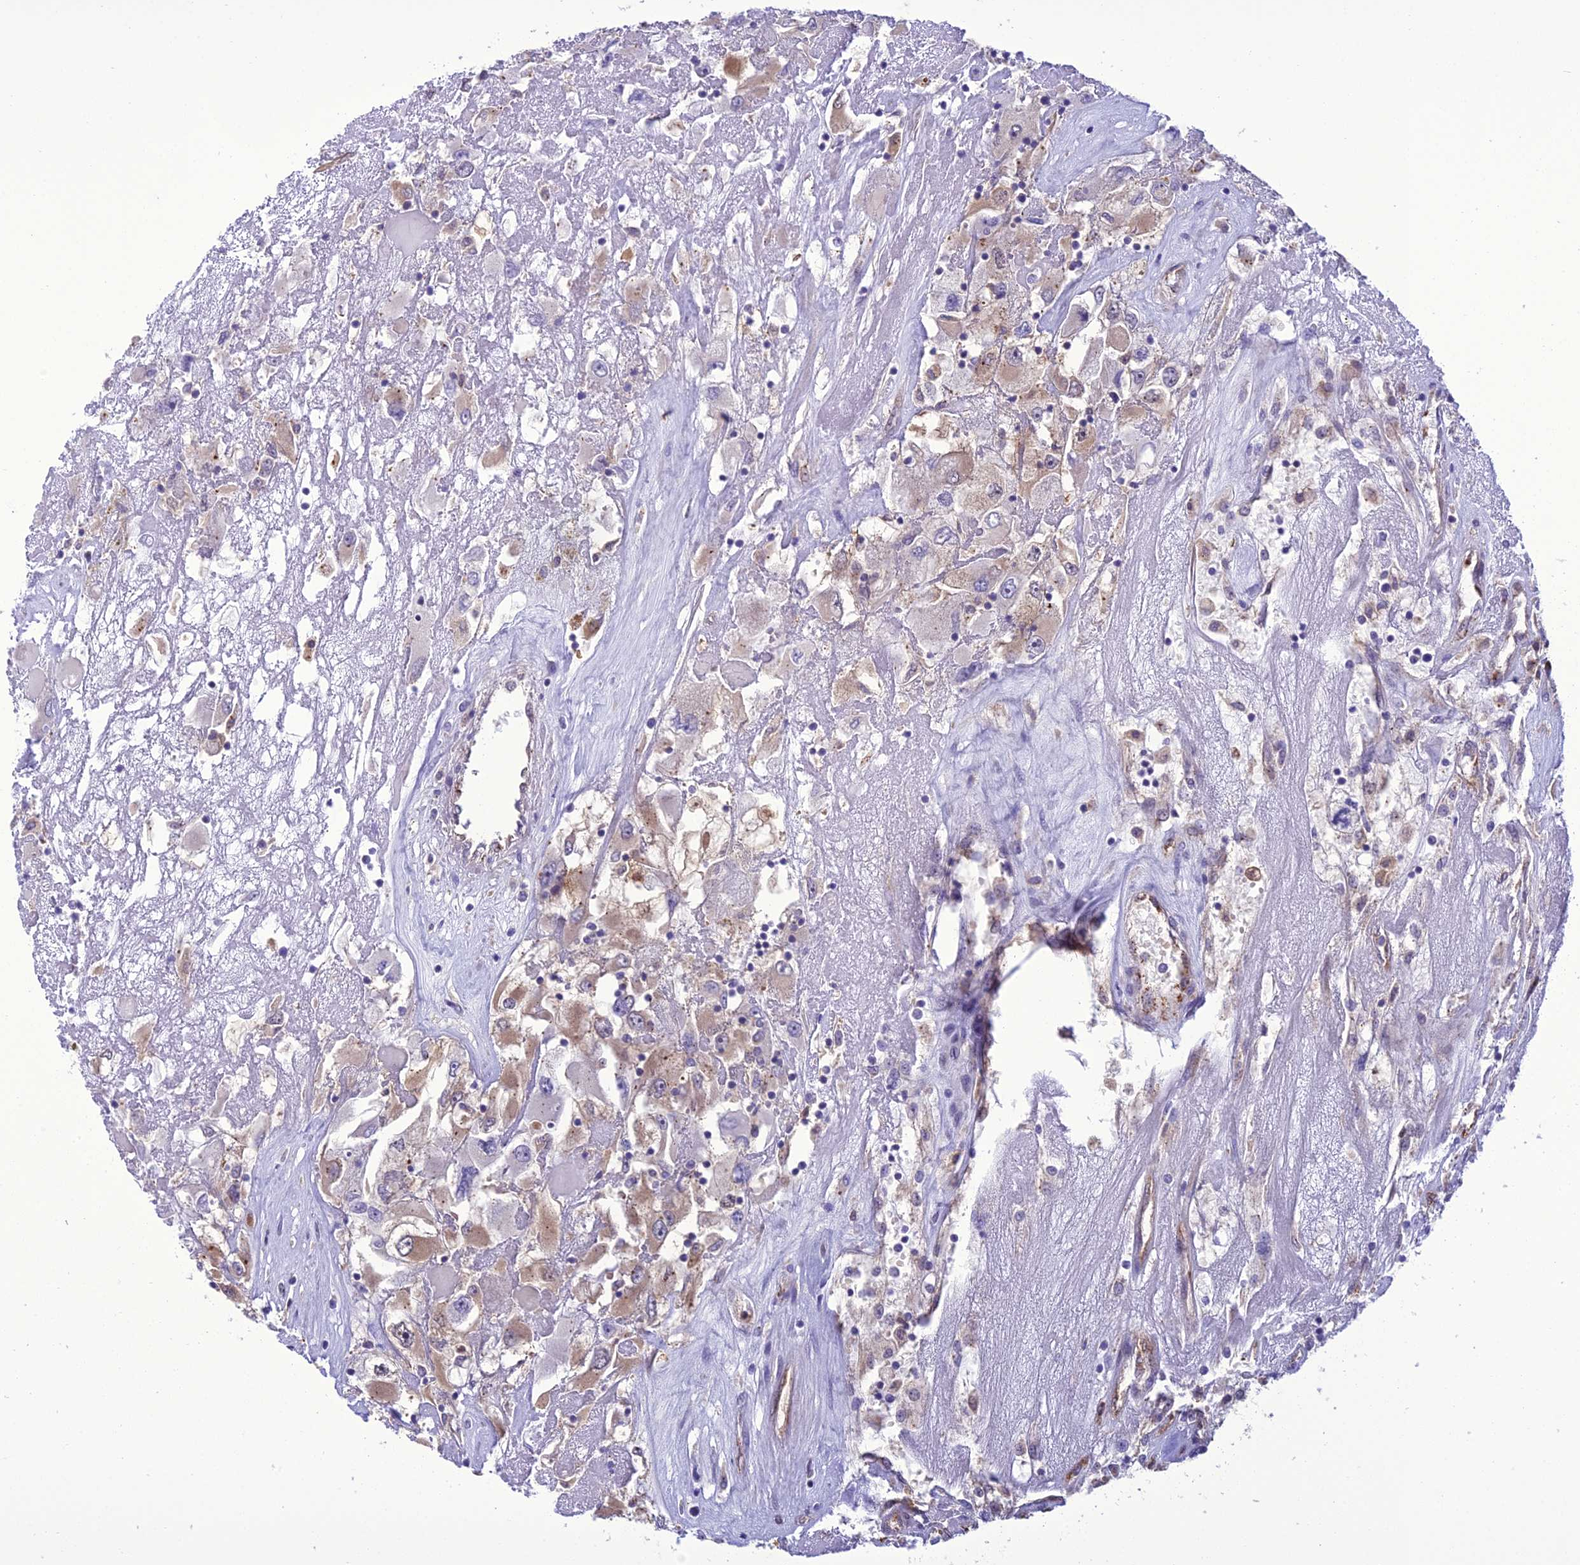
{"staining": {"intensity": "weak", "quantity": ">75%", "location": "cytoplasmic/membranous"}, "tissue": "renal cancer", "cell_type": "Tumor cells", "image_type": "cancer", "snomed": [{"axis": "morphology", "description": "Adenocarcinoma, NOS"}, {"axis": "topography", "description": "Kidney"}], "caption": "IHC photomicrograph of neoplastic tissue: renal cancer (adenocarcinoma) stained using immunohistochemistry (IHC) reveals low levels of weak protein expression localized specifically in the cytoplasmic/membranous of tumor cells, appearing as a cytoplasmic/membranous brown color.", "gene": "BORCS6", "patient": {"sex": "female", "age": 52}}